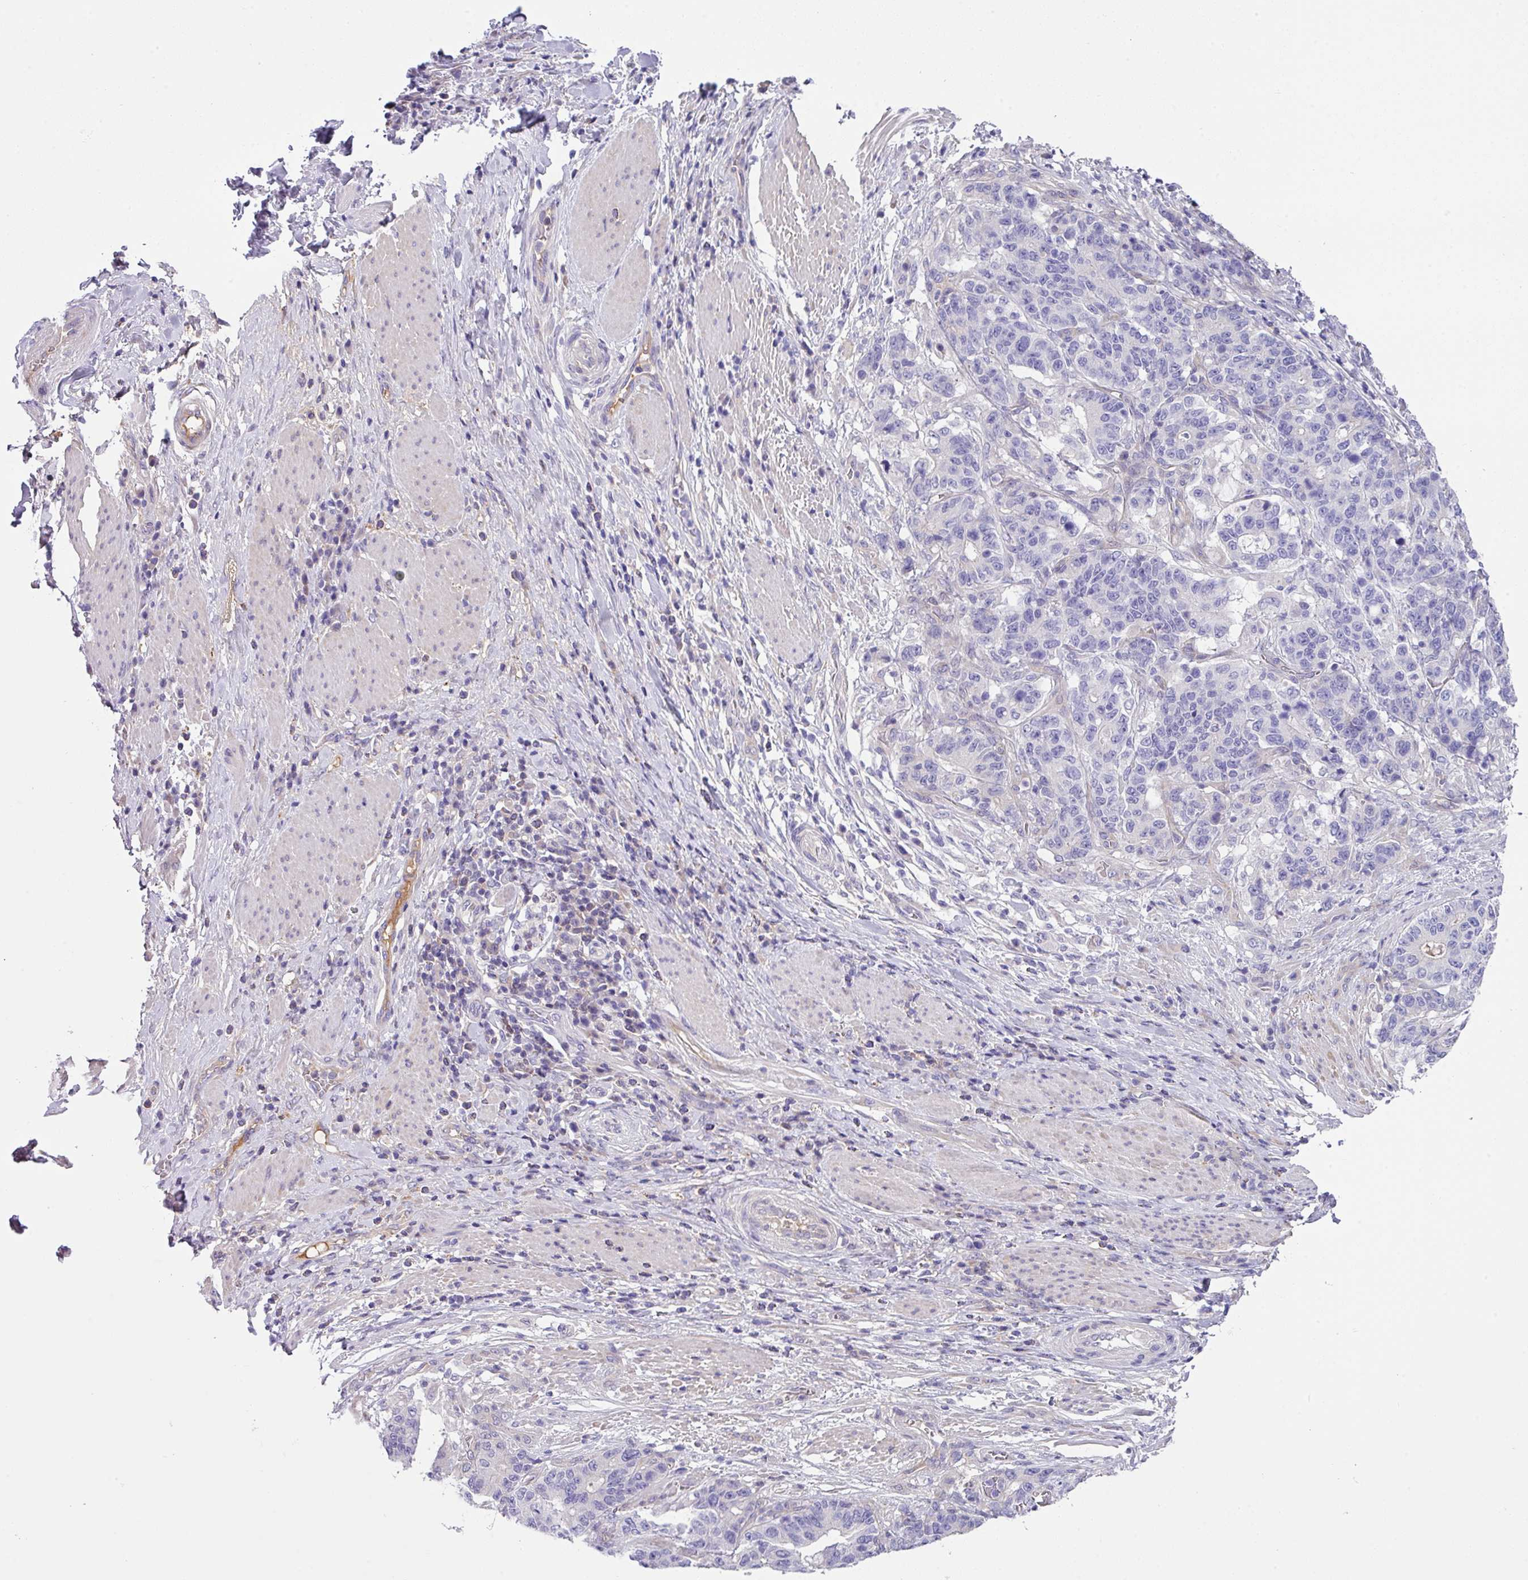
{"staining": {"intensity": "negative", "quantity": "none", "location": "none"}, "tissue": "stomach cancer", "cell_type": "Tumor cells", "image_type": "cancer", "snomed": [{"axis": "morphology", "description": "Normal tissue, NOS"}, {"axis": "morphology", "description": "Adenocarcinoma, NOS"}, {"axis": "topography", "description": "Stomach"}], "caption": "IHC of stomach adenocarcinoma reveals no positivity in tumor cells.", "gene": "DNAL1", "patient": {"sex": "female", "age": 64}}